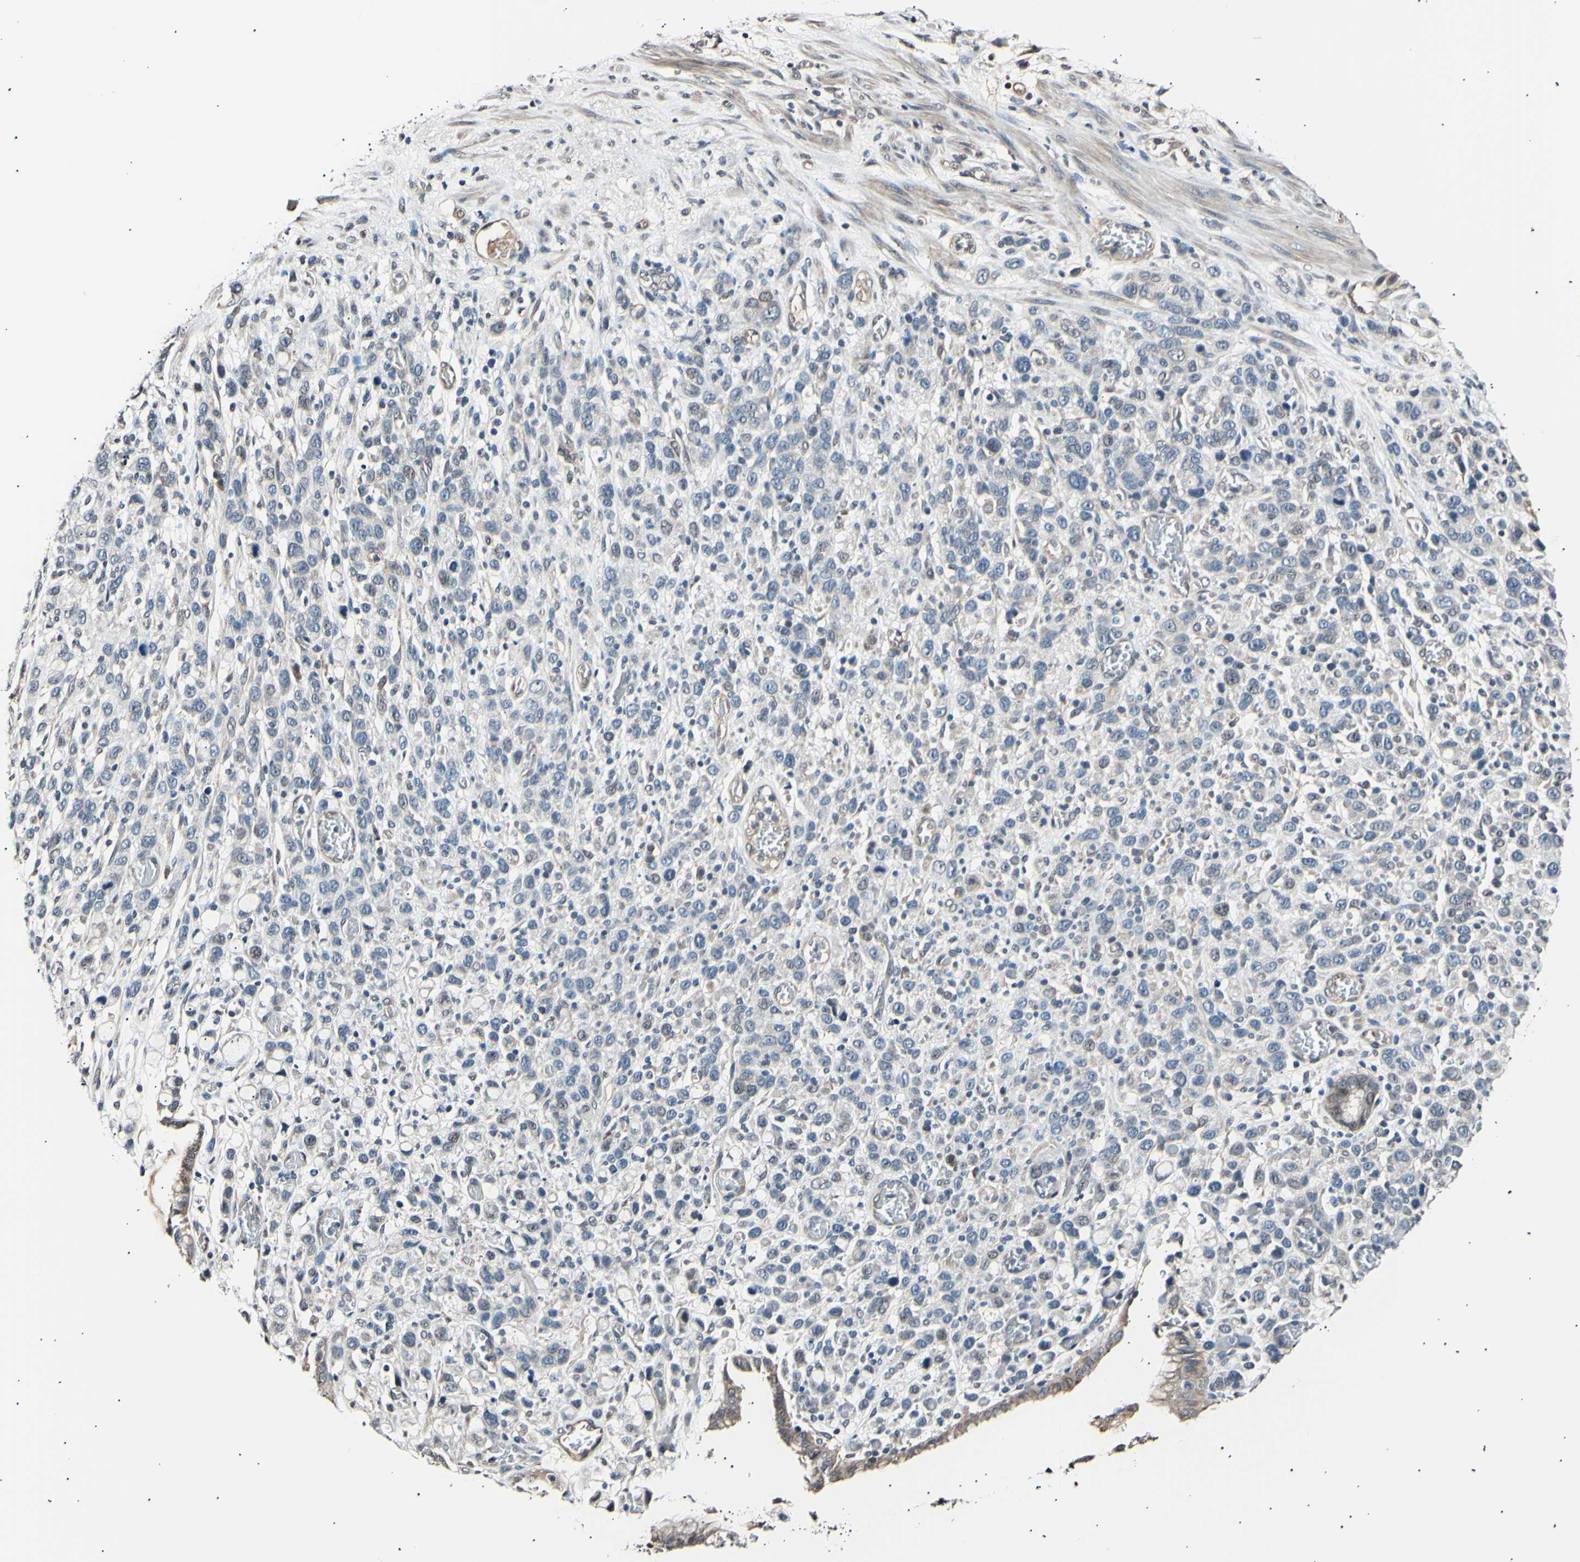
{"staining": {"intensity": "negative", "quantity": "none", "location": "none"}, "tissue": "stomach cancer", "cell_type": "Tumor cells", "image_type": "cancer", "snomed": [{"axis": "morphology", "description": "Normal tissue, NOS"}, {"axis": "morphology", "description": "Adenocarcinoma, NOS"}, {"axis": "morphology", "description": "Adenocarcinoma, High grade"}, {"axis": "topography", "description": "Stomach, upper"}, {"axis": "topography", "description": "Stomach"}], "caption": "Immunohistochemical staining of stomach cancer (adenocarcinoma) exhibits no significant positivity in tumor cells.", "gene": "AK1", "patient": {"sex": "female", "age": 65}}